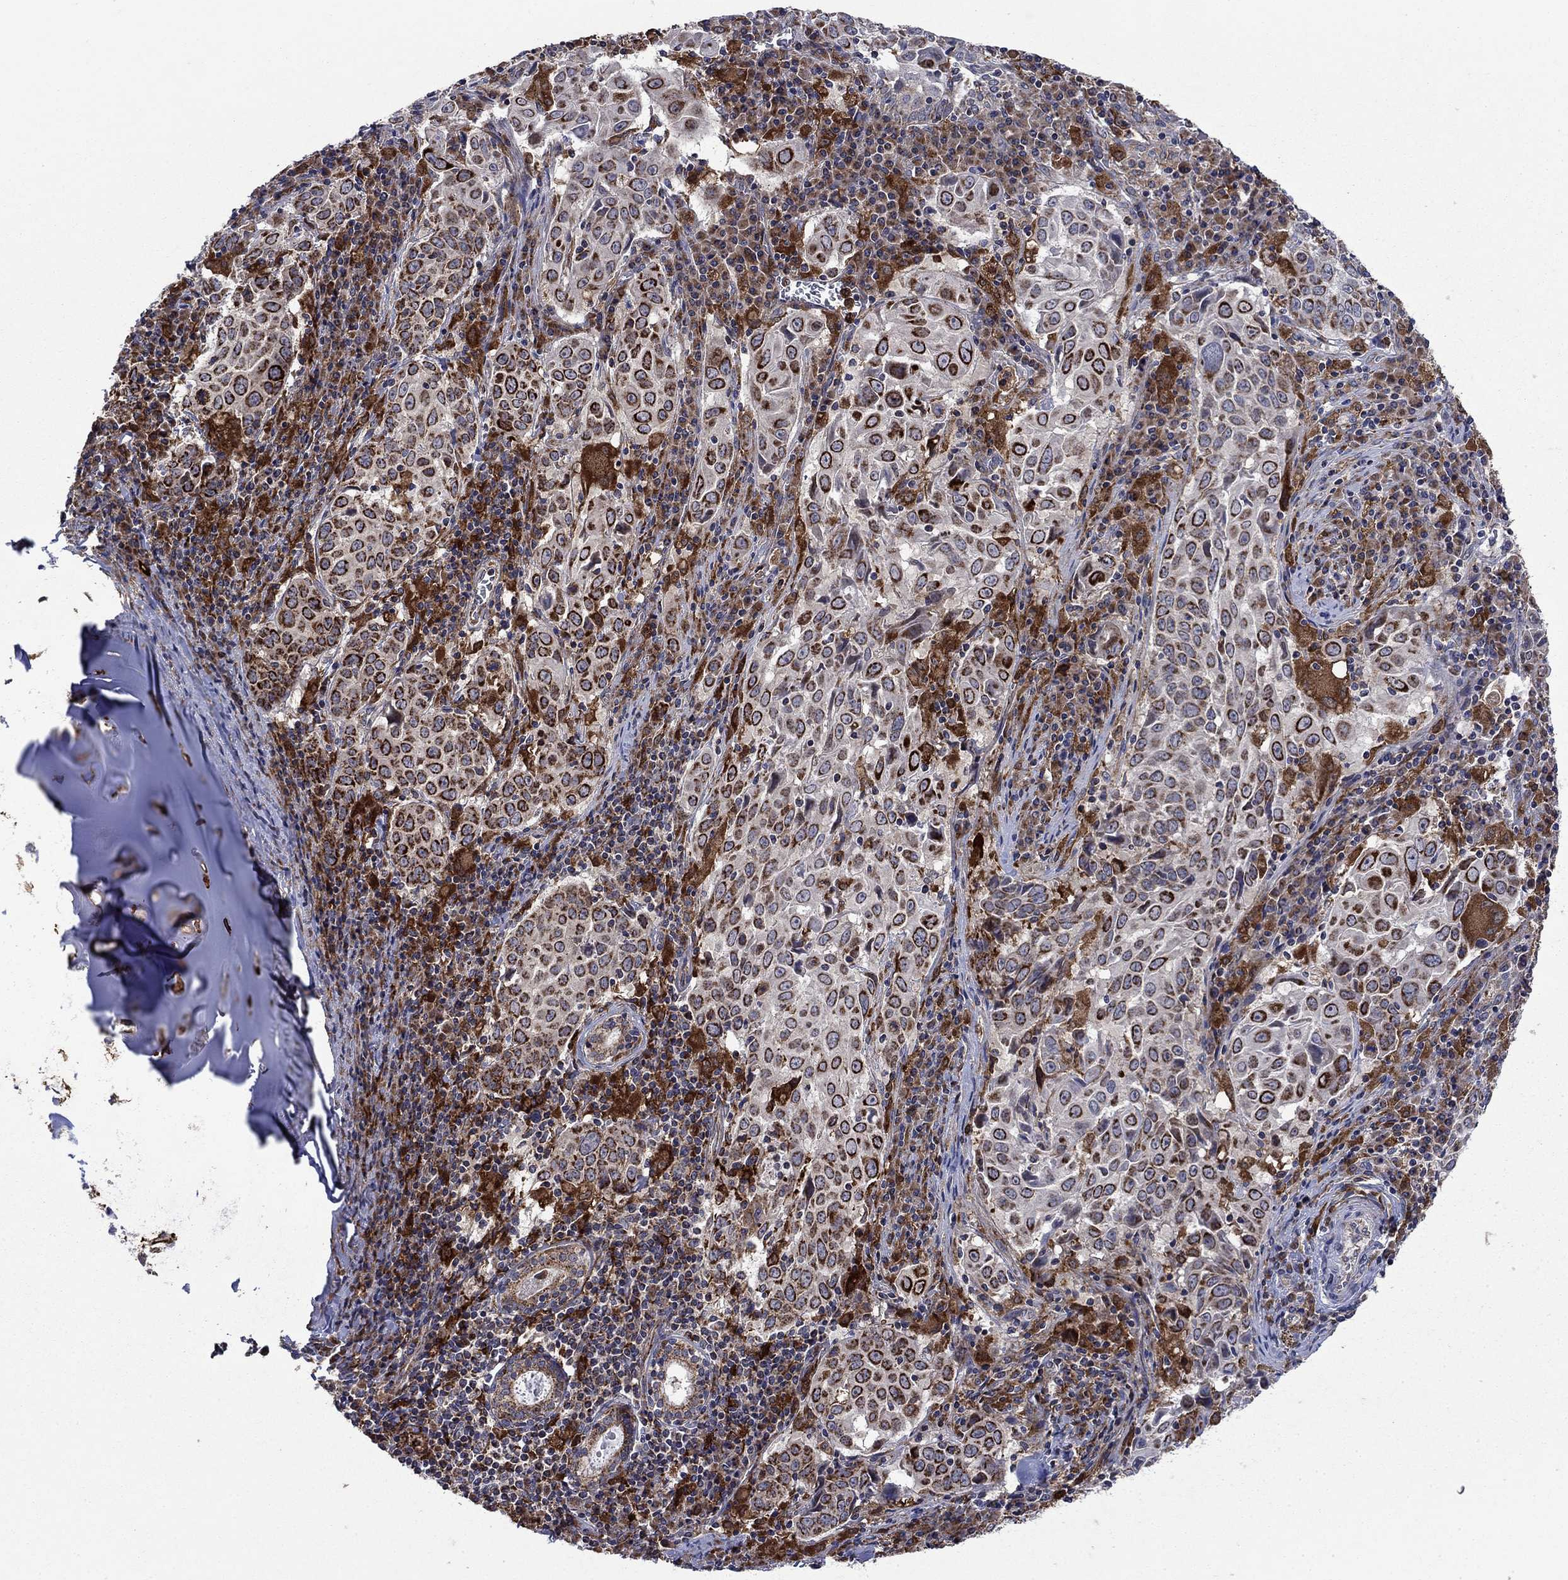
{"staining": {"intensity": "strong", "quantity": "25%-75%", "location": "cytoplasmic/membranous"}, "tissue": "lung cancer", "cell_type": "Tumor cells", "image_type": "cancer", "snomed": [{"axis": "morphology", "description": "Squamous cell carcinoma, NOS"}, {"axis": "topography", "description": "Lung"}], "caption": "A high amount of strong cytoplasmic/membranous expression is seen in about 25%-75% of tumor cells in lung cancer (squamous cell carcinoma) tissue.", "gene": "RNF19B", "patient": {"sex": "male", "age": 57}}